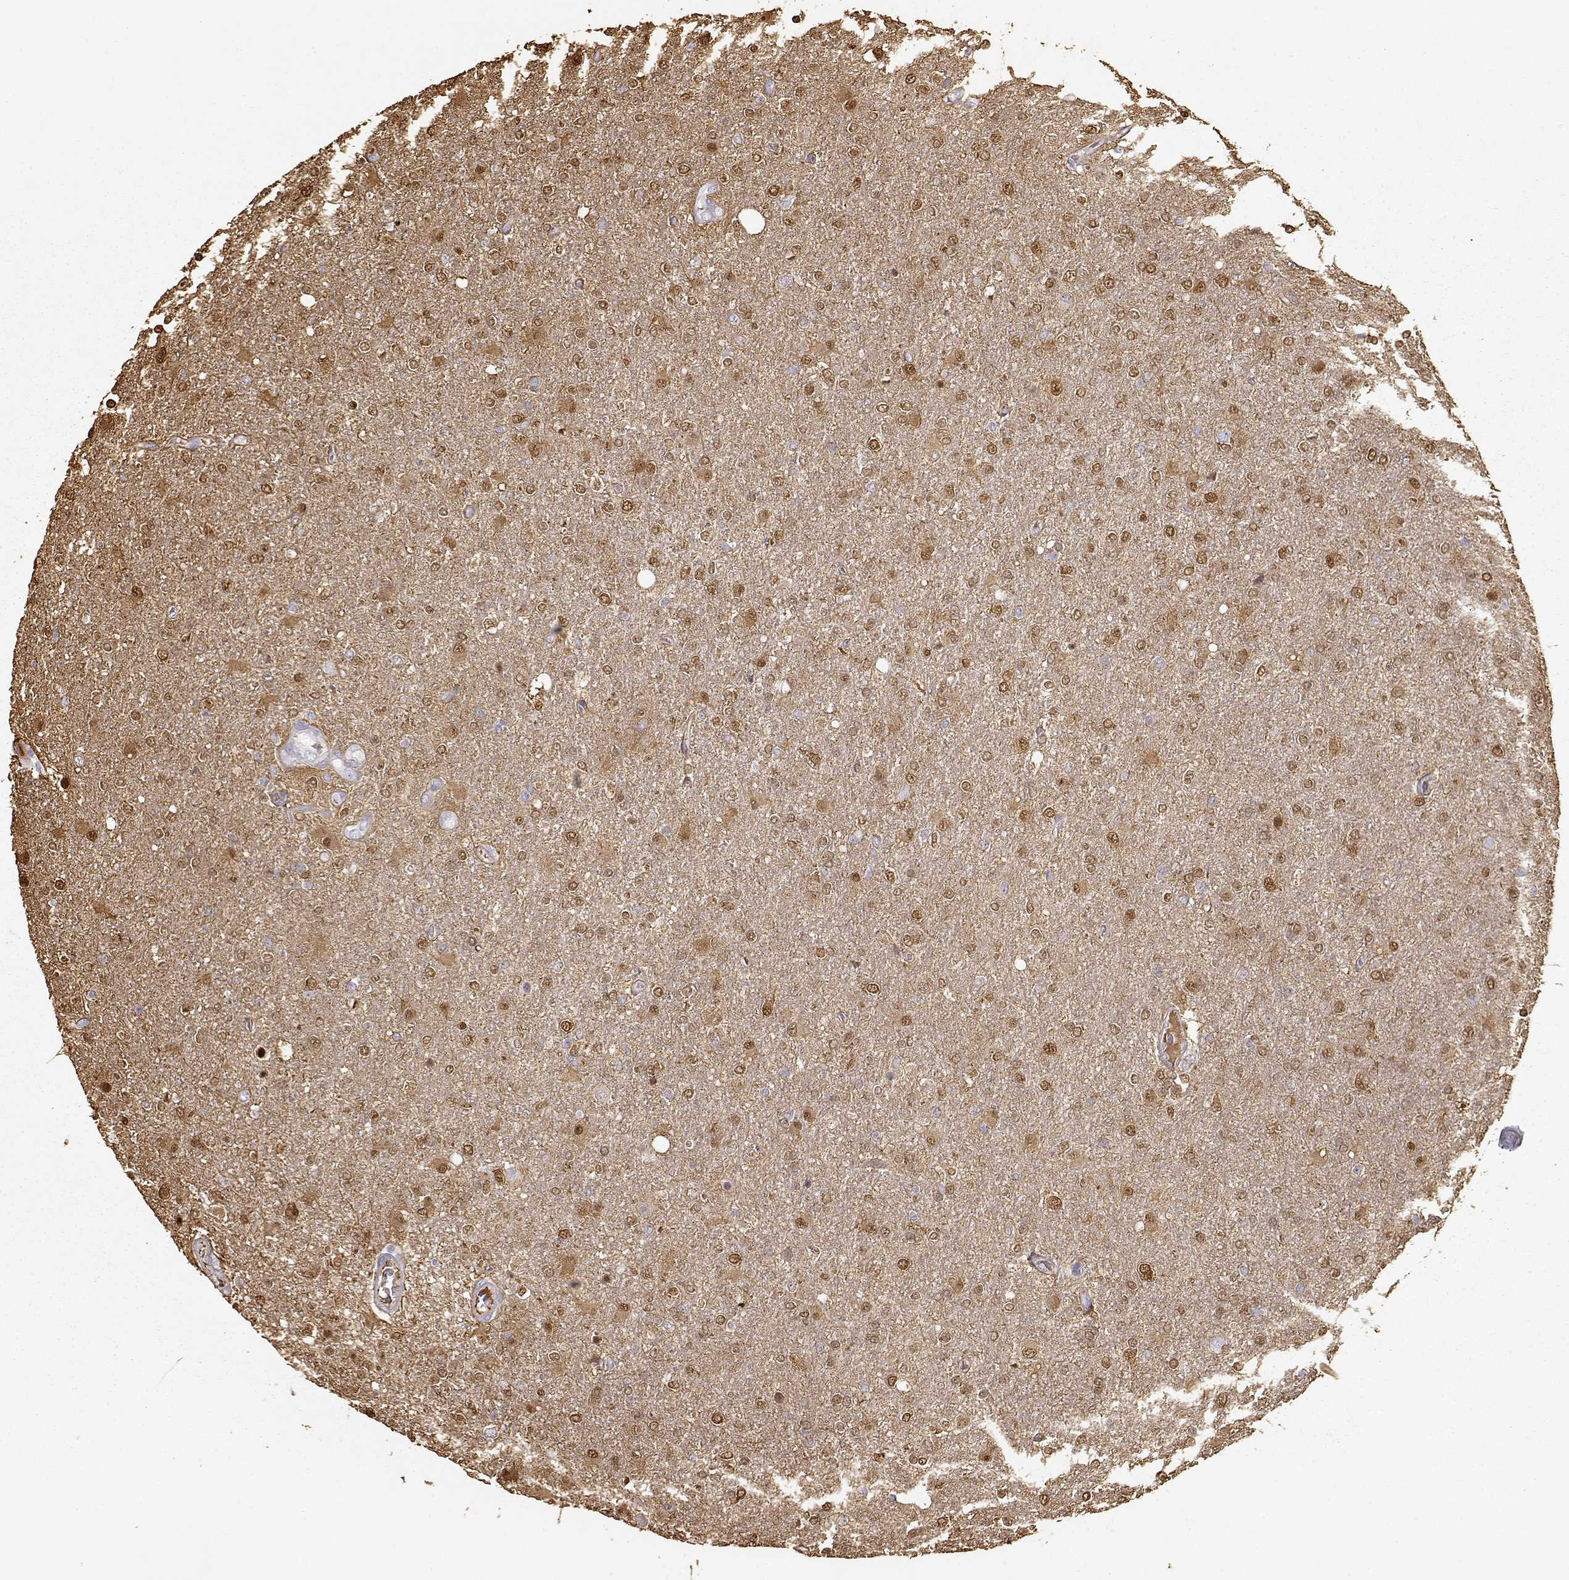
{"staining": {"intensity": "moderate", "quantity": ">75%", "location": "cytoplasmic/membranous,nuclear"}, "tissue": "glioma", "cell_type": "Tumor cells", "image_type": "cancer", "snomed": [{"axis": "morphology", "description": "Glioma, malignant, High grade"}, {"axis": "topography", "description": "Cerebral cortex"}], "caption": "High-grade glioma (malignant) stained for a protein shows moderate cytoplasmic/membranous and nuclear positivity in tumor cells.", "gene": "S100B", "patient": {"sex": "male", "age": 70}}